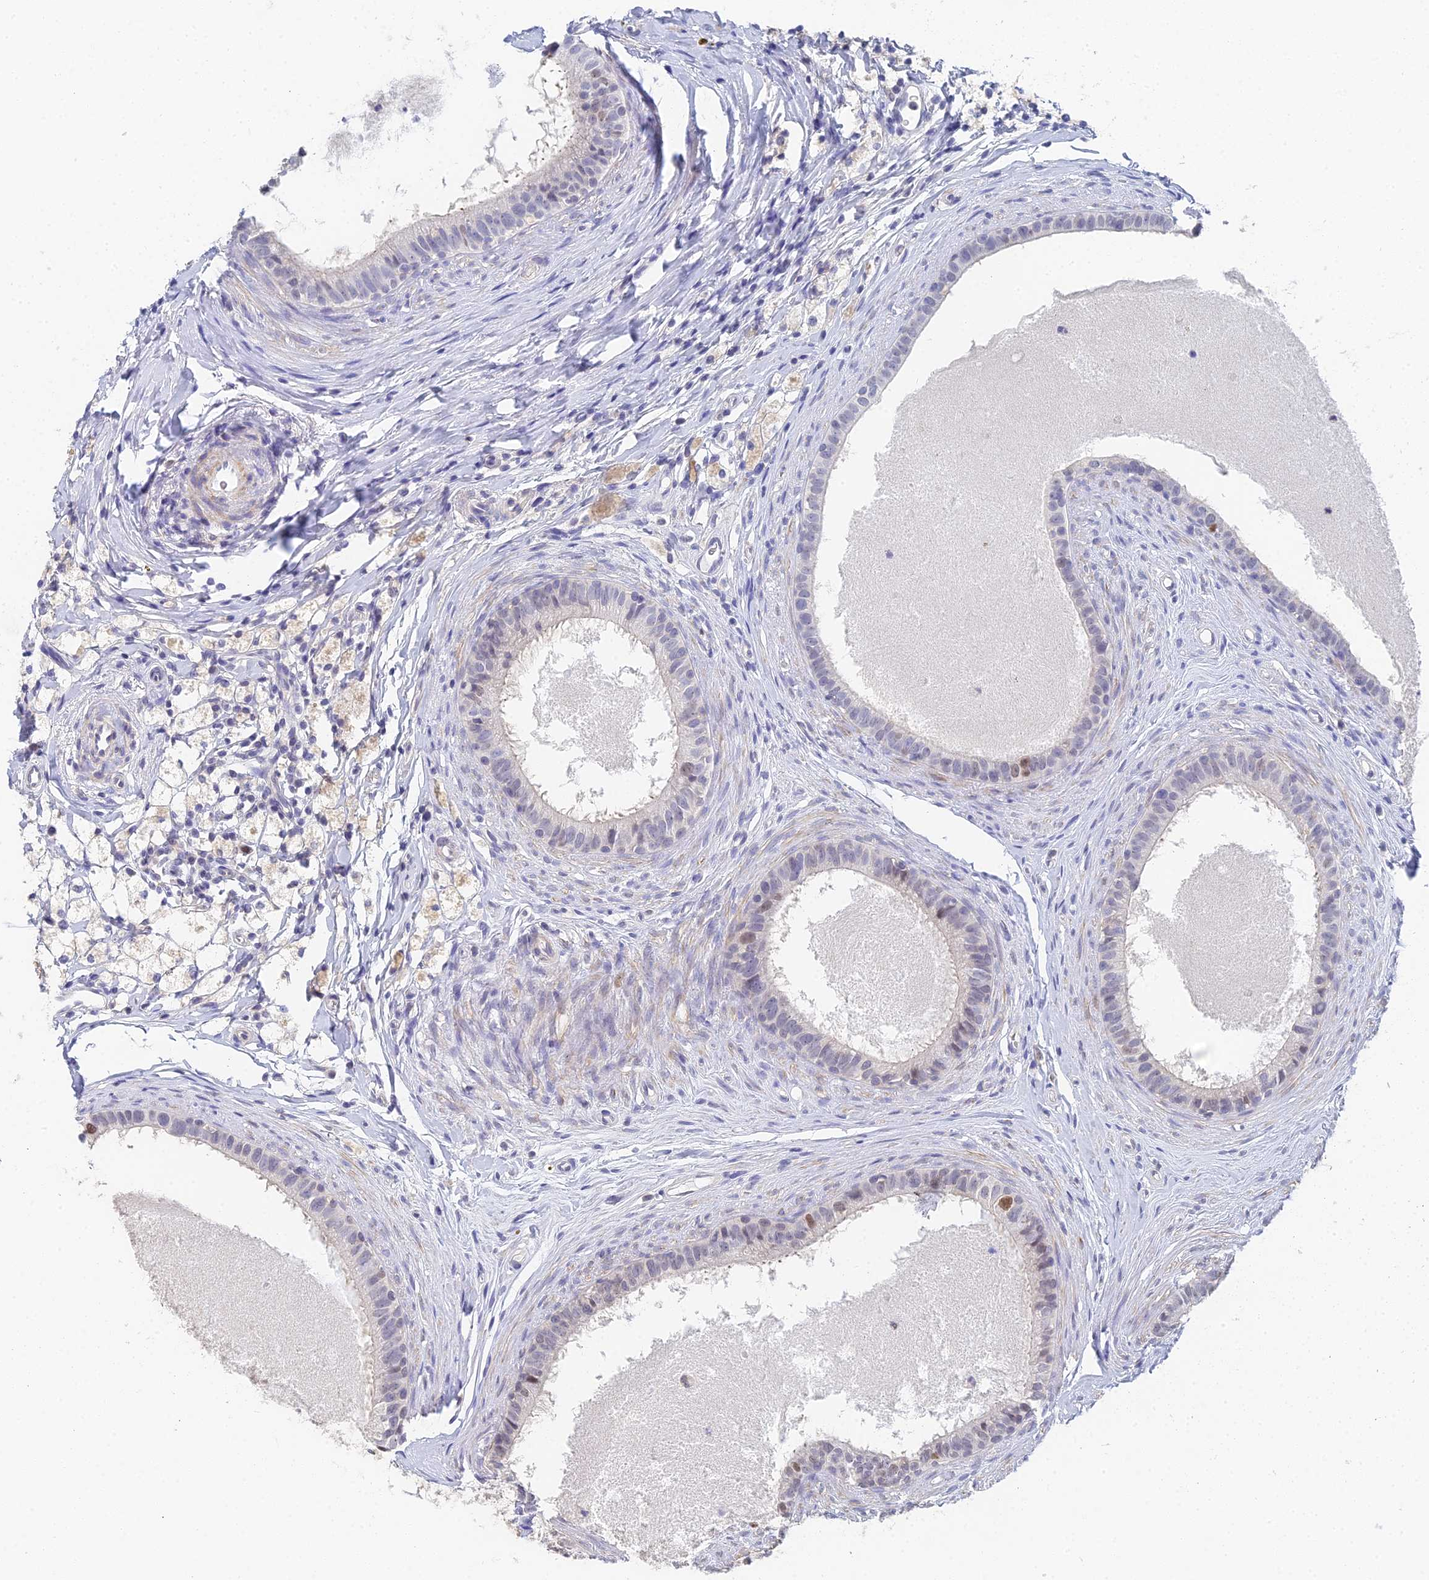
{"staining": {"intensity": "moderate", "quantity": "<25%", "location": "nuclear"}, "tissue": "epididymis", "cell_type": "Glandular cells", "image_type": "normal", "snomed": [{"axis": "morphology", "description": "Normal tissue, NOS"}, {"axis": "topography", "description": "Epididymis"}], "caption": "Epididymis stained with IHC demonstrates moderate nuclear expression in about <25% of glandular cells. (IHC, brightfield microscopy, high magnification).", "gene": "MCM2", "patient": {"sex": "male", "age": 80}}